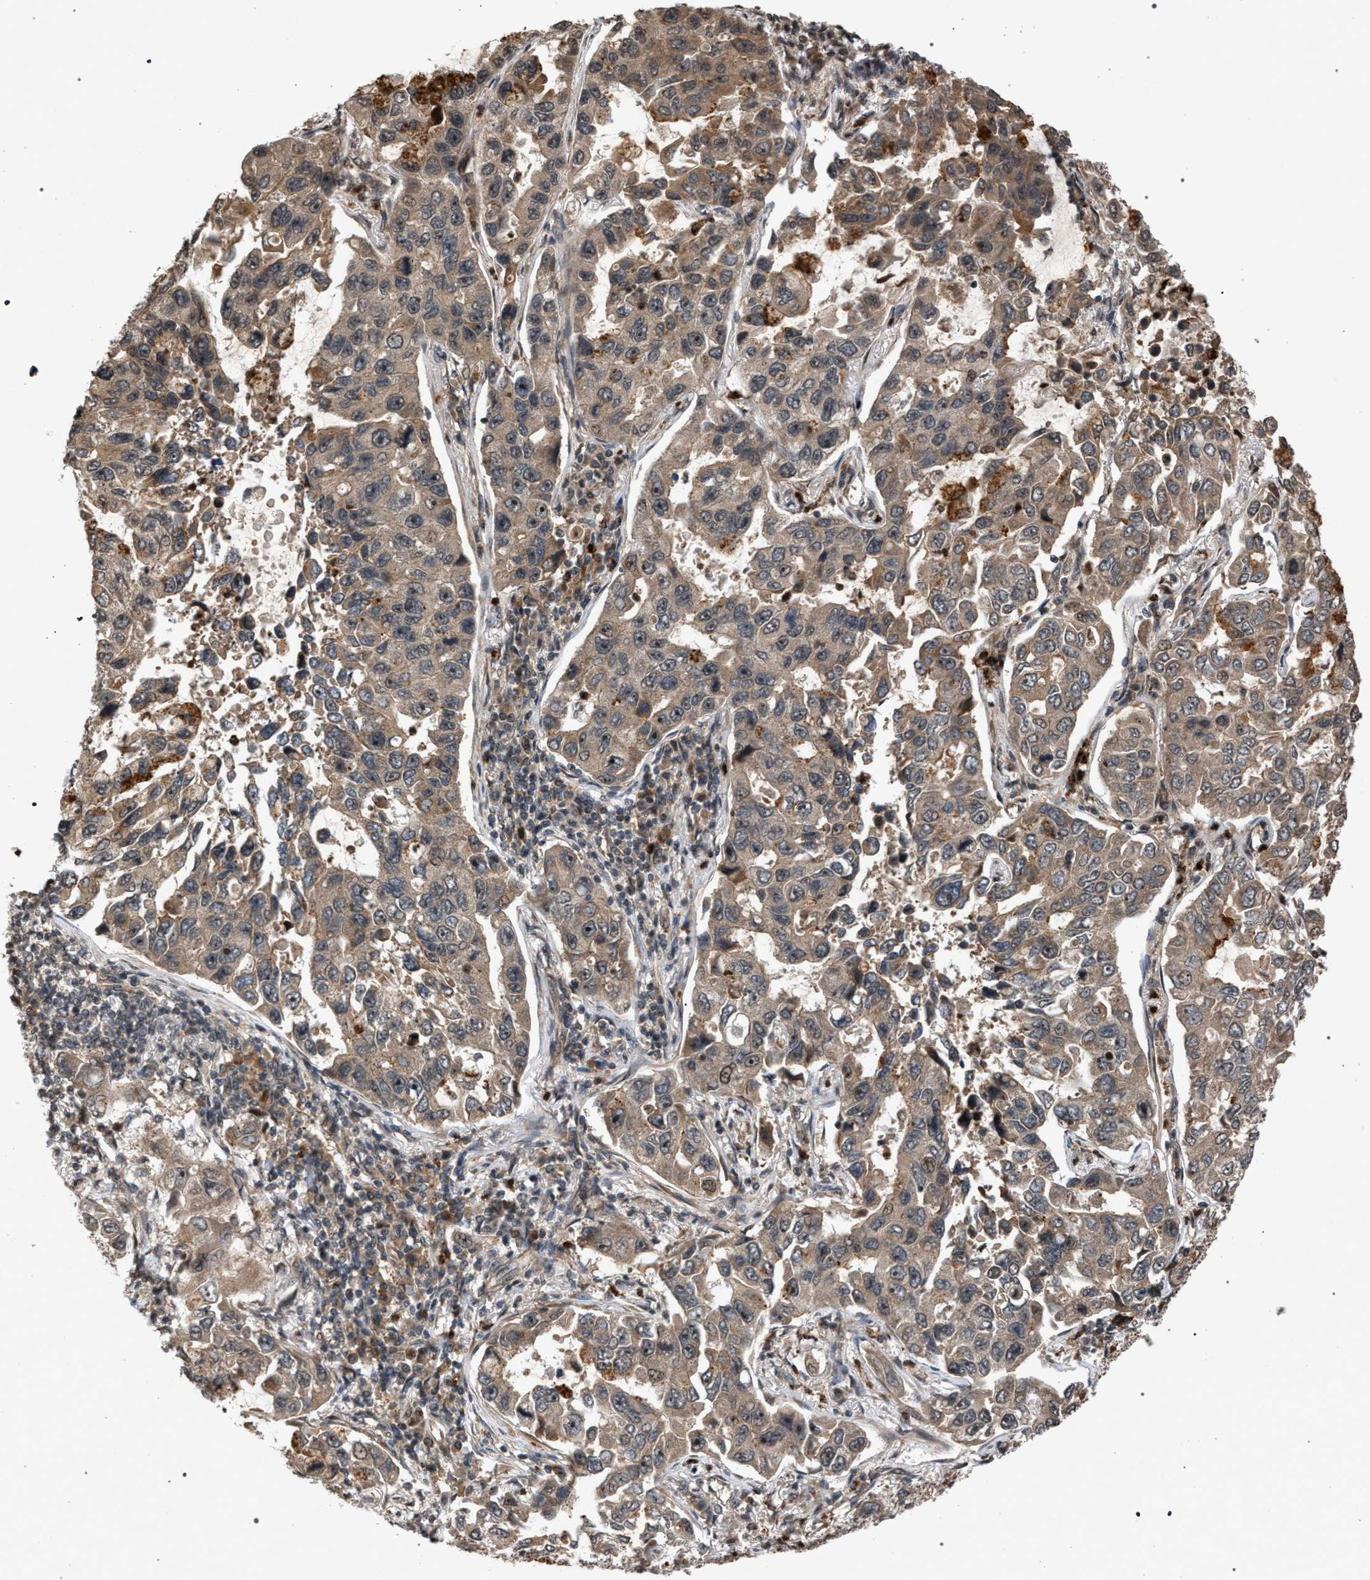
{"staining": {"intensity": "moderate", "quantity": ">75%", "location": "cytoplasmic/membranous"}, "tissue": "lung cancer", "cell_type": "Tumor cells", "image_type": "cancer", "snomed": [{"axis": "morphology", "description": "Adenocarcinoma, NOS"}, {"axis": "topography", "description": "Lung"}], "caption": "Adenocarcinoma (lung) stained with DAB IHC demonstrates medium levels of moderate cytoplasmic/membranous staining in about >75% of tumor cells.", "gene": "IRAK4", "patient": {"sex": "male", "age": 64}}